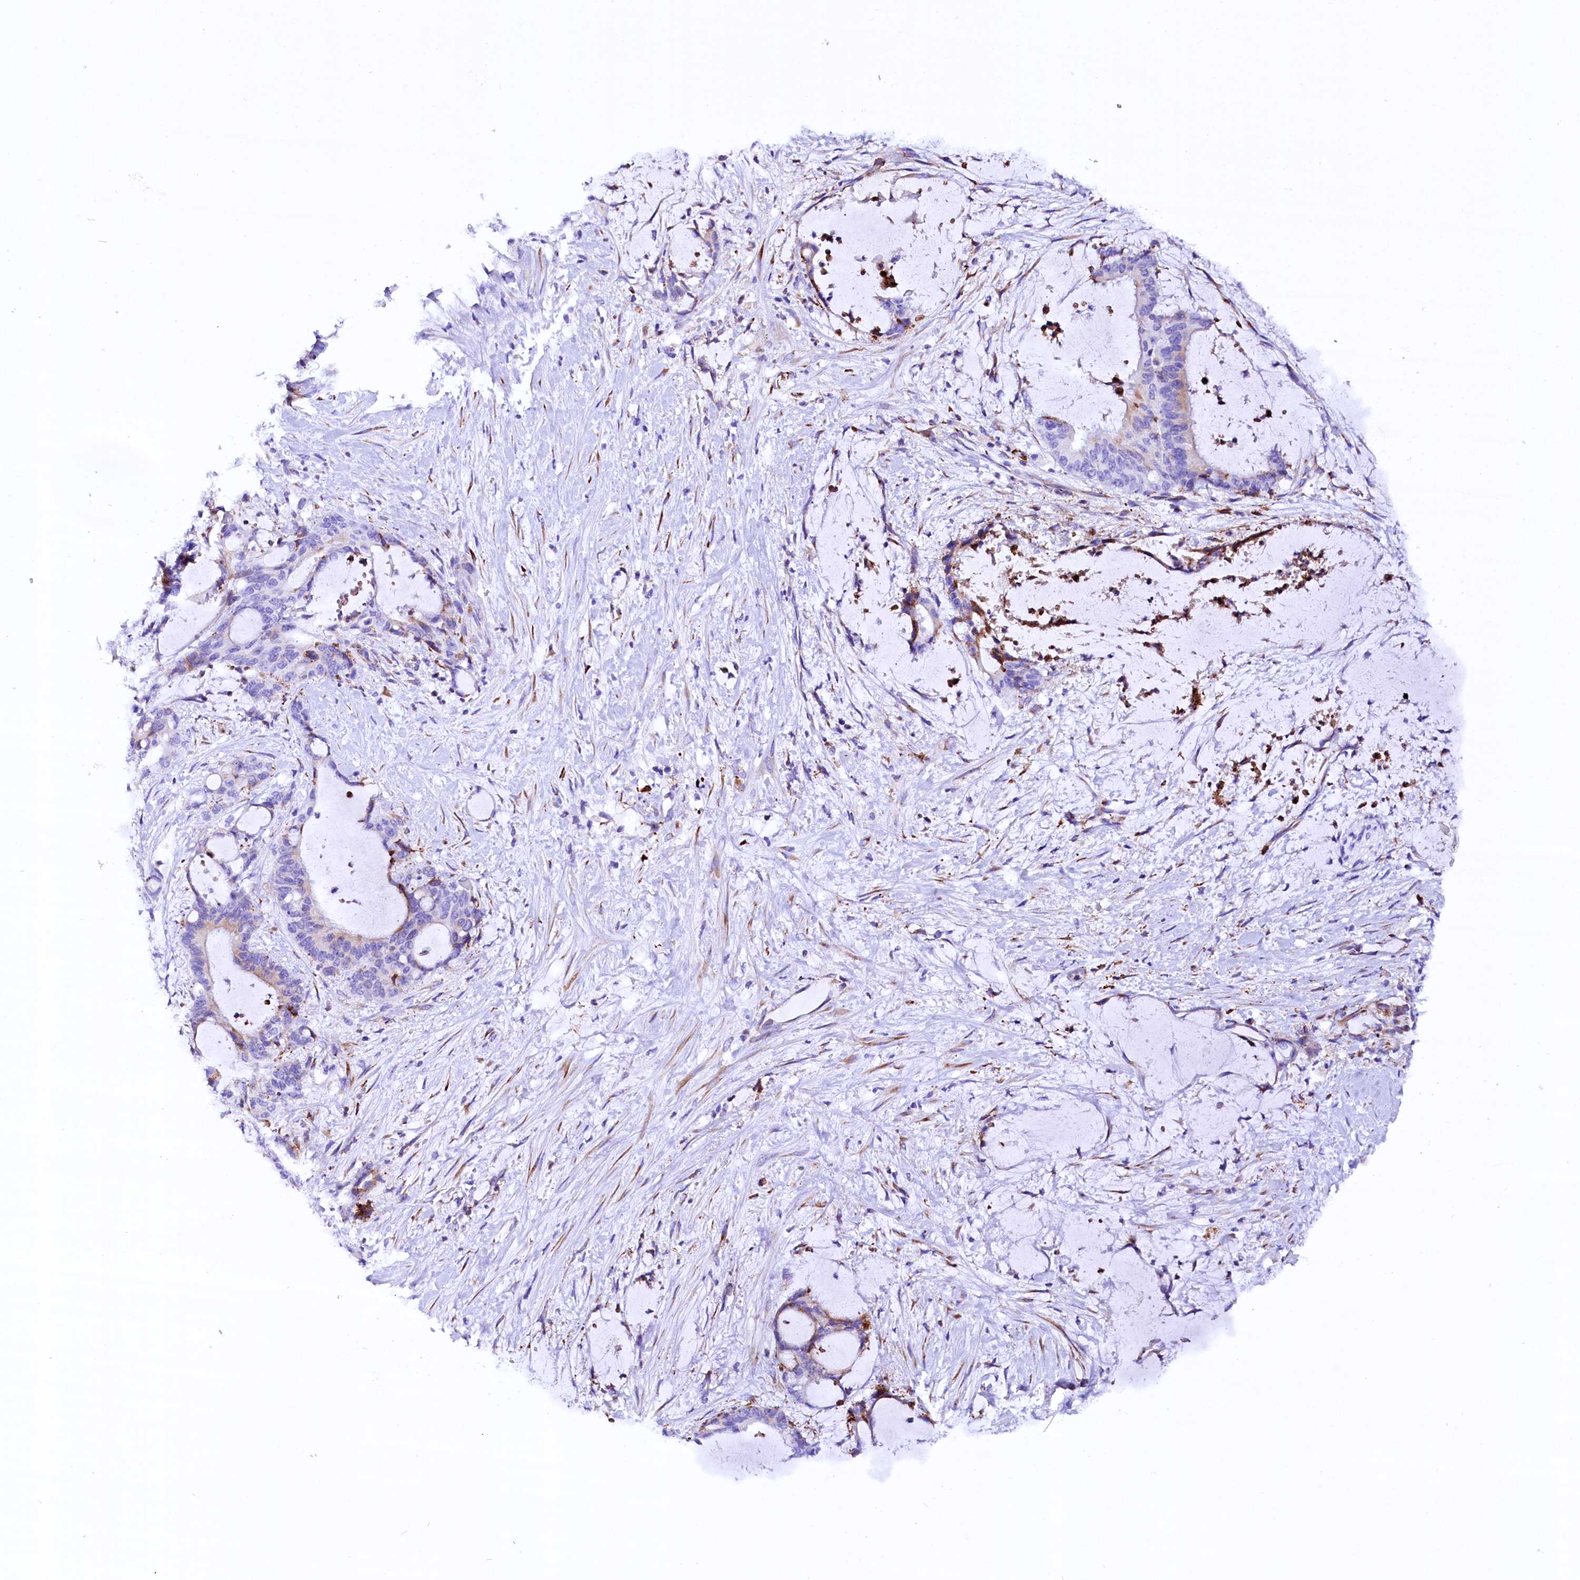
{"staining": {"intensity": "moderate", "quantity": "<25%", "location": "cytoplasmic/membranous"}, "tissue": "liver cancer", "cell_type": "Tumor cells", "image_type": "cancer", "snomed": [{"axis": "morphology", "description": "Normal tissue, NOS"}, {"axis": "morphology", "description": "Cholangiocarcinoma"}, {"axis": "topography", "description": "Liver"}, {"axis": "topography", "description": "Peripheral nerve tissue"}], "caption": "Immunohistochemistry of liver cancer reveals low levels of moderate cytoplasmic/membranous expression in about <25% of tumor cells.", "gene": "CMTR2", "patient": {"sex": "female", "age": 73}}